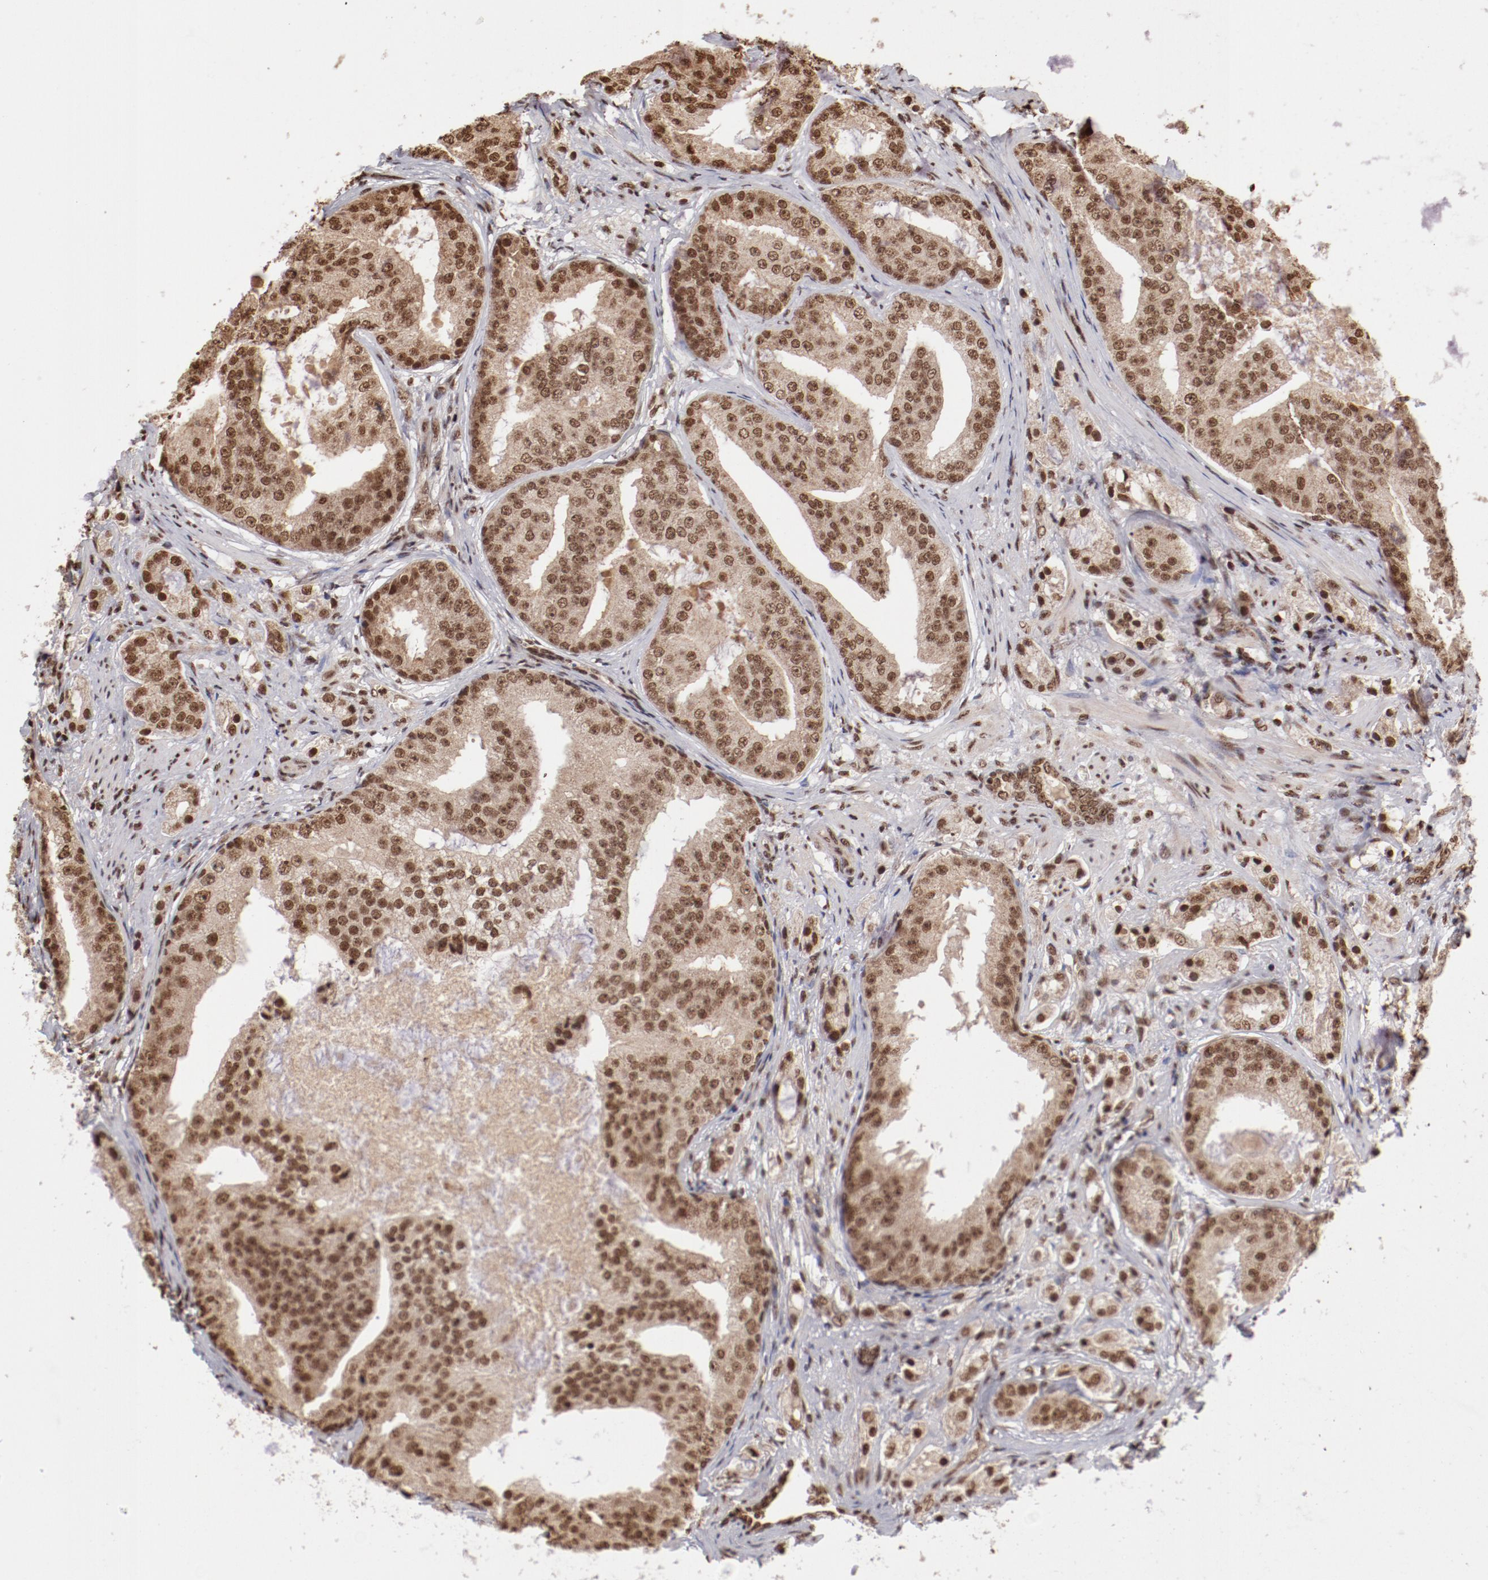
{"staining": {"intensity": "moderate", "quantity": ">75%", "location": "nuclear"}, "tissue": "prostate cancer", "cell_type": "Tumor cells", "image_type": "cancer", "snomed": [{"axis": "morphology", "description": "Adenocarcinoma, High grade"}, {"axis": "topography", "description": "Prostate"}], "caption": "There is medium levels of moderate nuclear staining in tumor cells of prostate adenocarcinoma (high-grade), as demonstrated by immunohistochemical staining (brown color).", "gene": "ABL2", "patient": {"sex": "male", "age": 68}}